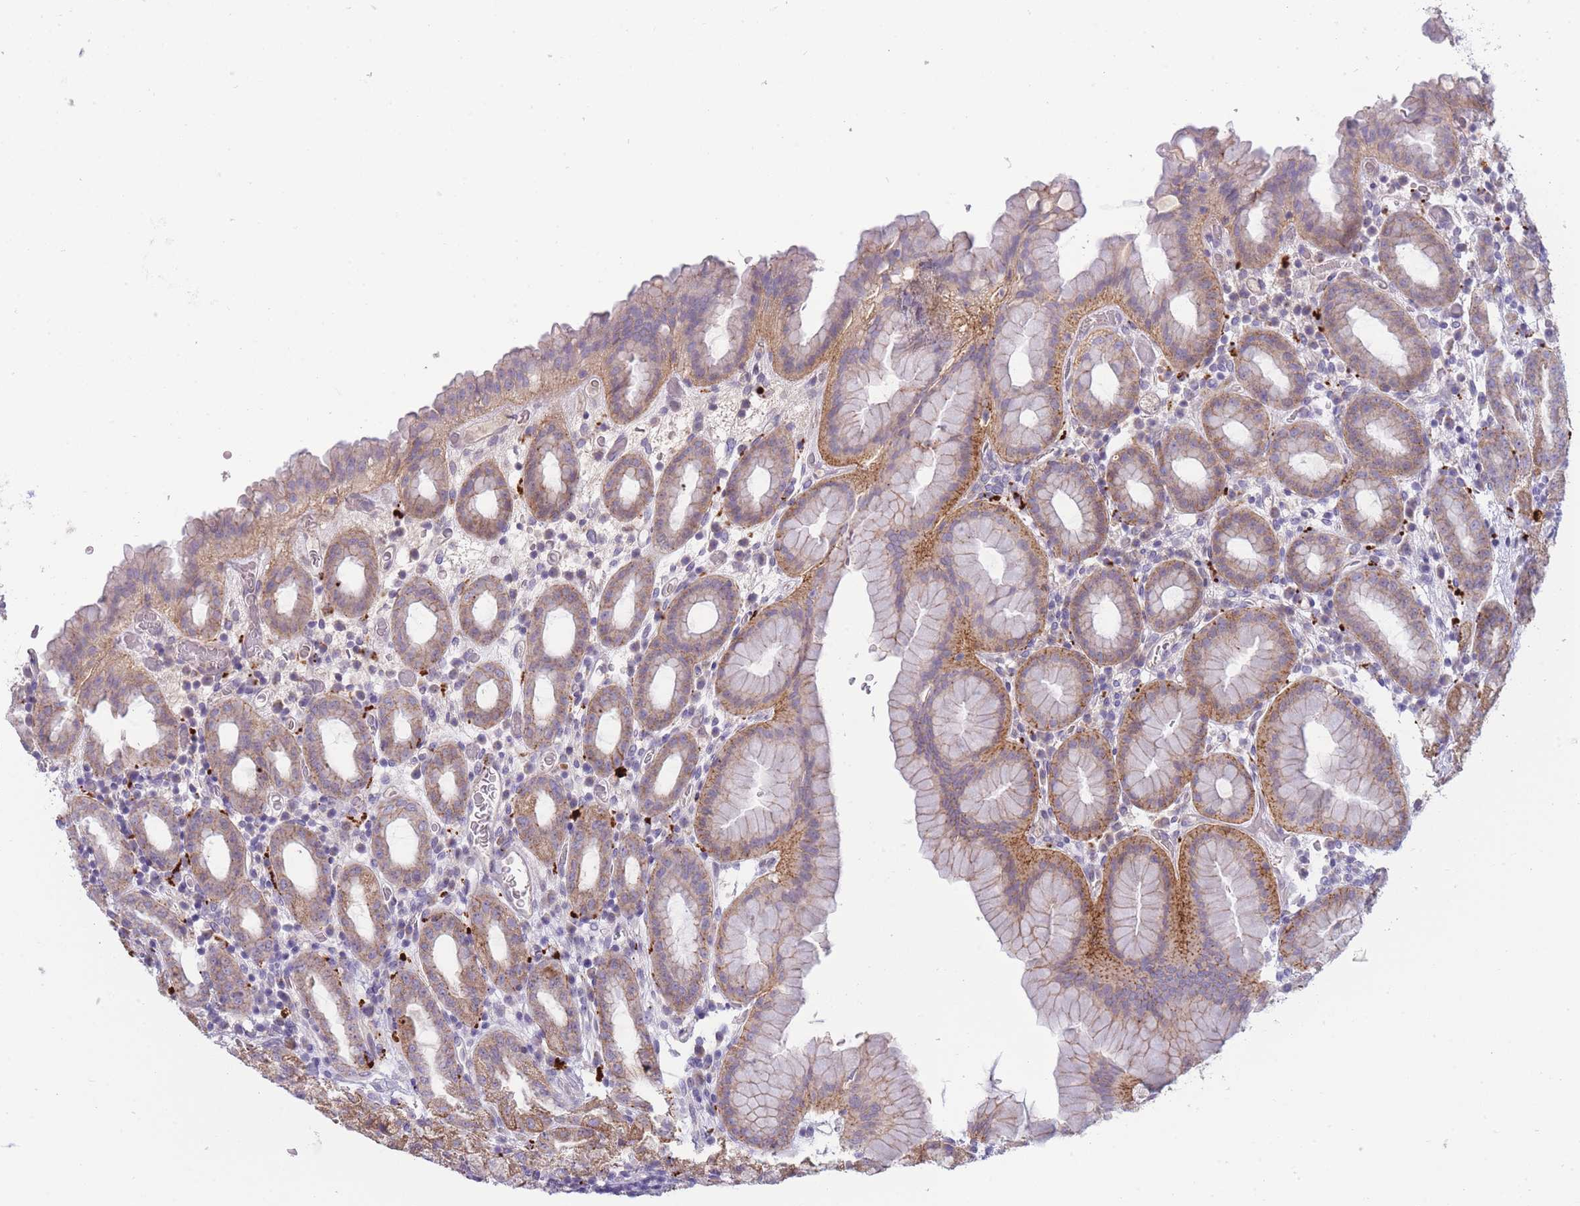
{"staining": {"intensity": "weak", "quantity": ">75%", "location": "cytoplasmic/membranous"}, "tissue": "stomach", "cell_type": "Glandular cells", "image_type": "normal", "snomed": [{"axis": "morphology", "description": "Normal tissue, NOS"}, {"axis": "topography", "description": "Stomach, upper"}, {"axis": "topography", "description": "Stomach, lower"}, {"axis": "topography", "description": "Small intestine"}], "caption": "The histopathology image demonstrates staining of benign stomach, revealing weak cytoplasmic/membranous protein expression (brown color) within glandular cells. Ihc stains the protein of interest in brown and the nuclei are stained blue.", "gene": "TRIM61", "patient": {"sex": "male", "age": 68}}